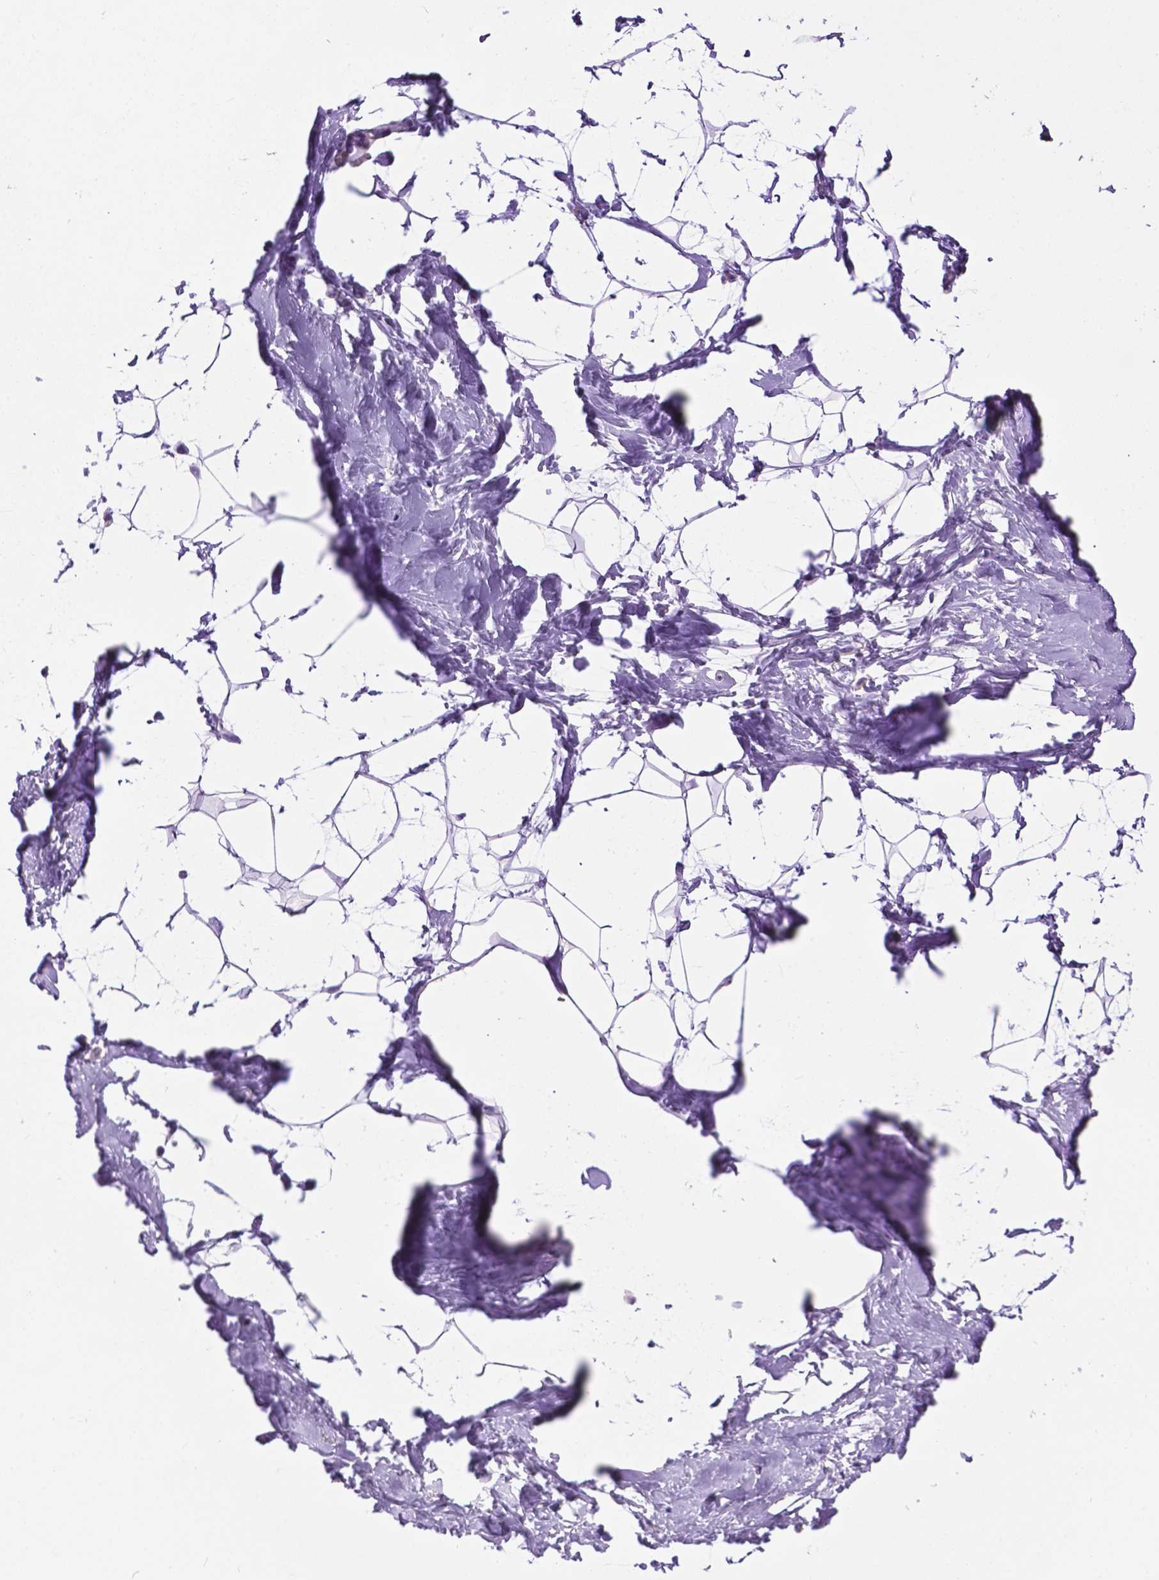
{"staining": {"intensity": "negative", "quantity": "none", "location": "none"}, "tissue": "breast", "cell_type": "Adipocytes", "image_type": "normal", "snomed": [{"axis": "morphology", "description": "Normal tissue, NOS"}, {"axis": "topography", "description": "Breast"}], "caption": "IHC histopathology image of unremarkable breast stained for a protein (brown), which displays no expression in adipocytes.", "gene": "TACSTD2", "patient": {"sex": "female", "age": 32}}